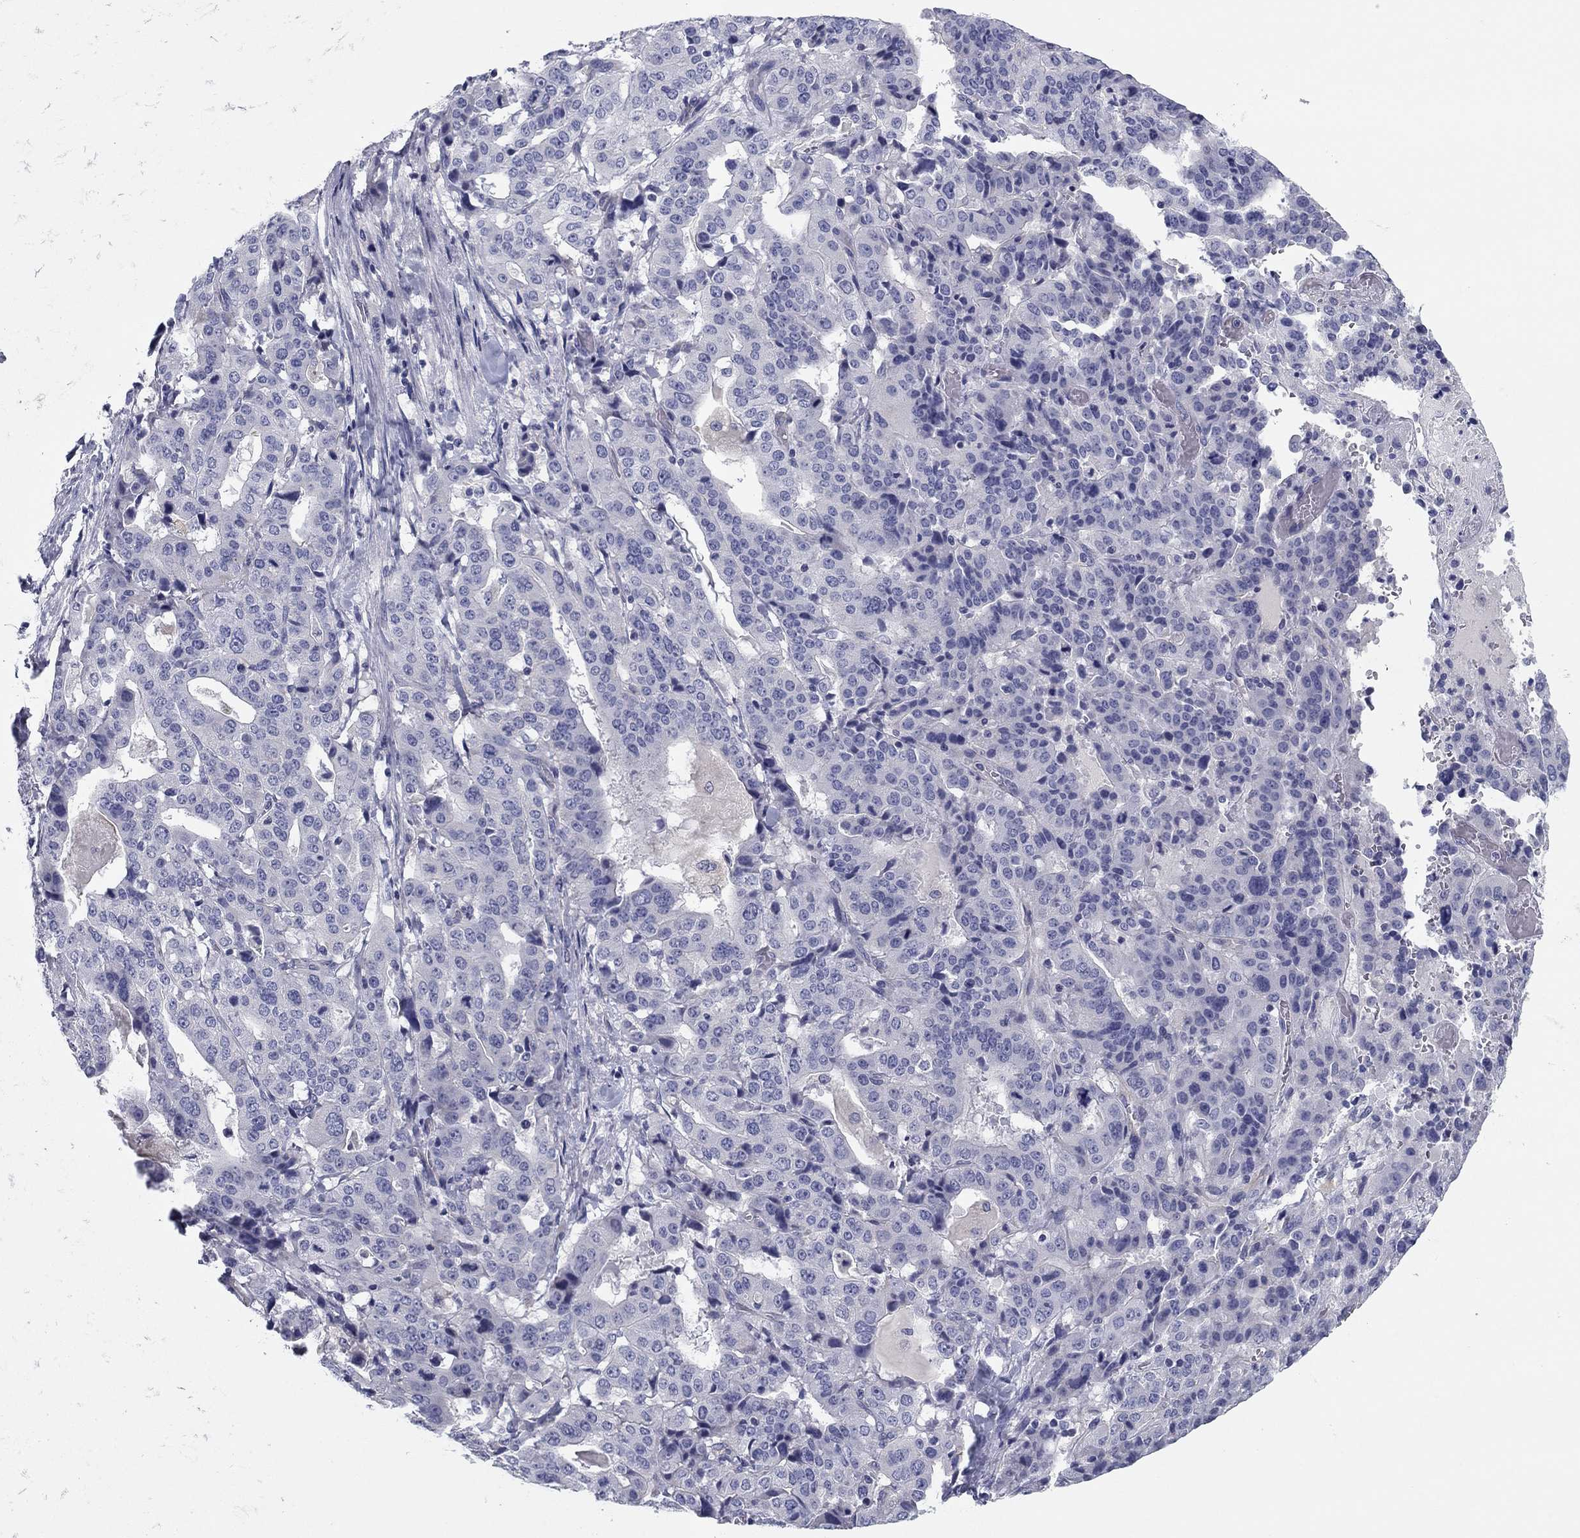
{"staining": {"intensity": "negative", "quantity": "none", "location": "none"}, "tissue": "stomach cancer", "cell_type": "Tumor cells", "image_type": "cancer", "snomed": [{"axis": "morphology", "description": "Adenocarcinoma, NOS"}, {"axis": "topography", "description": "Stomach"}], "caption": "Tumor cells are negative for protein expression in human stomach cancer (adenocarcinoma).", "gene": "SEPTIN3", "patient": {"sex": "male", "age": 48}}